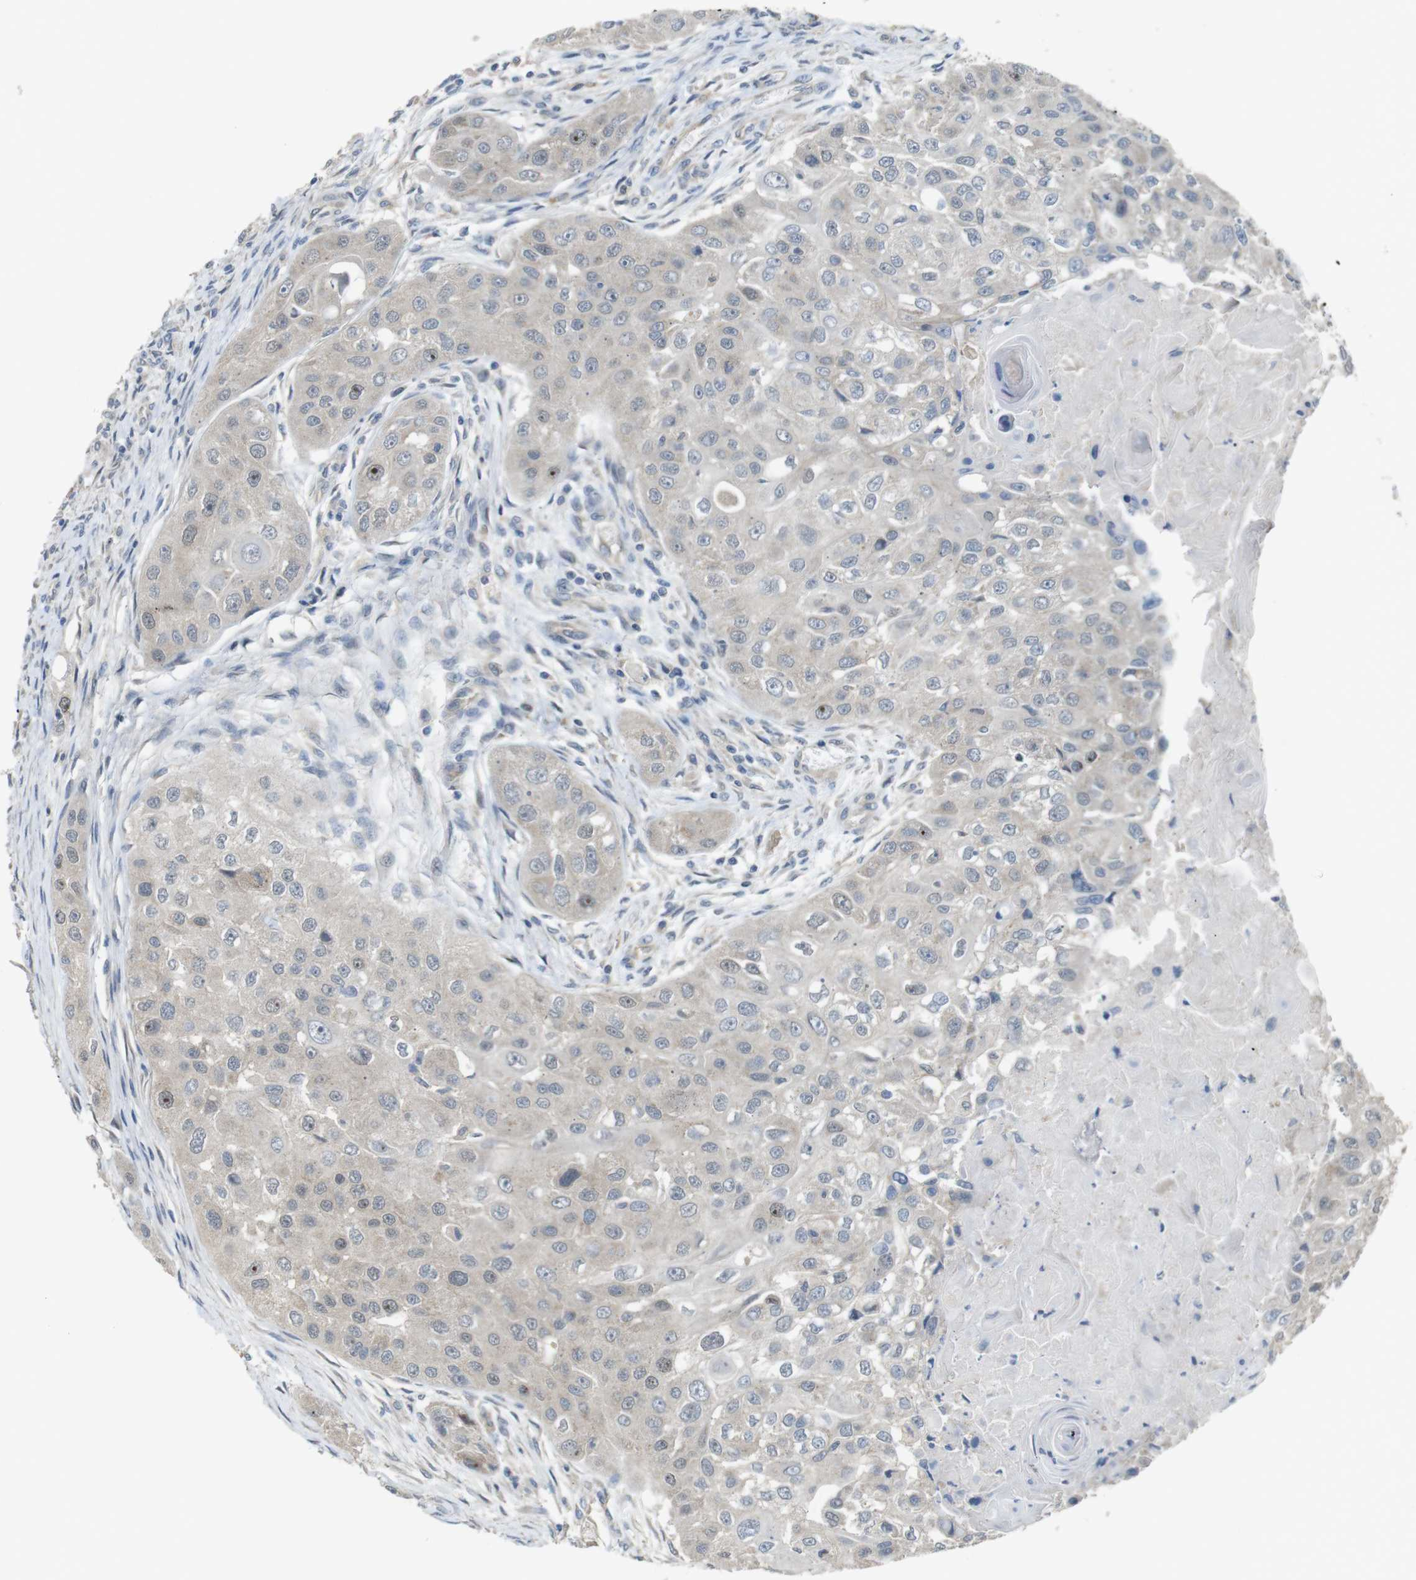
{"staining": {"intensity": "moderate", "quantity": "<25%", "location": "nuclear"}, "tissue": "head and neck cancer", "cell_type": "Tumor cells", "image_type": "cancer", "snomed": [{"axis": "morphology", "description": "Normal tissue, NOS"}, {"axis": "morphology", "description": "Squamous cell carcinoma, NOS"}, {"axis": "topography", "description": "Skeletal muscle"}, {"axis": "topography", "description": "Head-Neck"}], "caption": "Head and neck squamous cell carcinoma stained with immunohistochemistry (IHC) exhibits moderate nuclear expression in approximately <25% of tumor cells. (IHC, brightfield microscopy, high magnification).", "gene": "CDC34", "patient": {"sex": "male", "age": 51}}